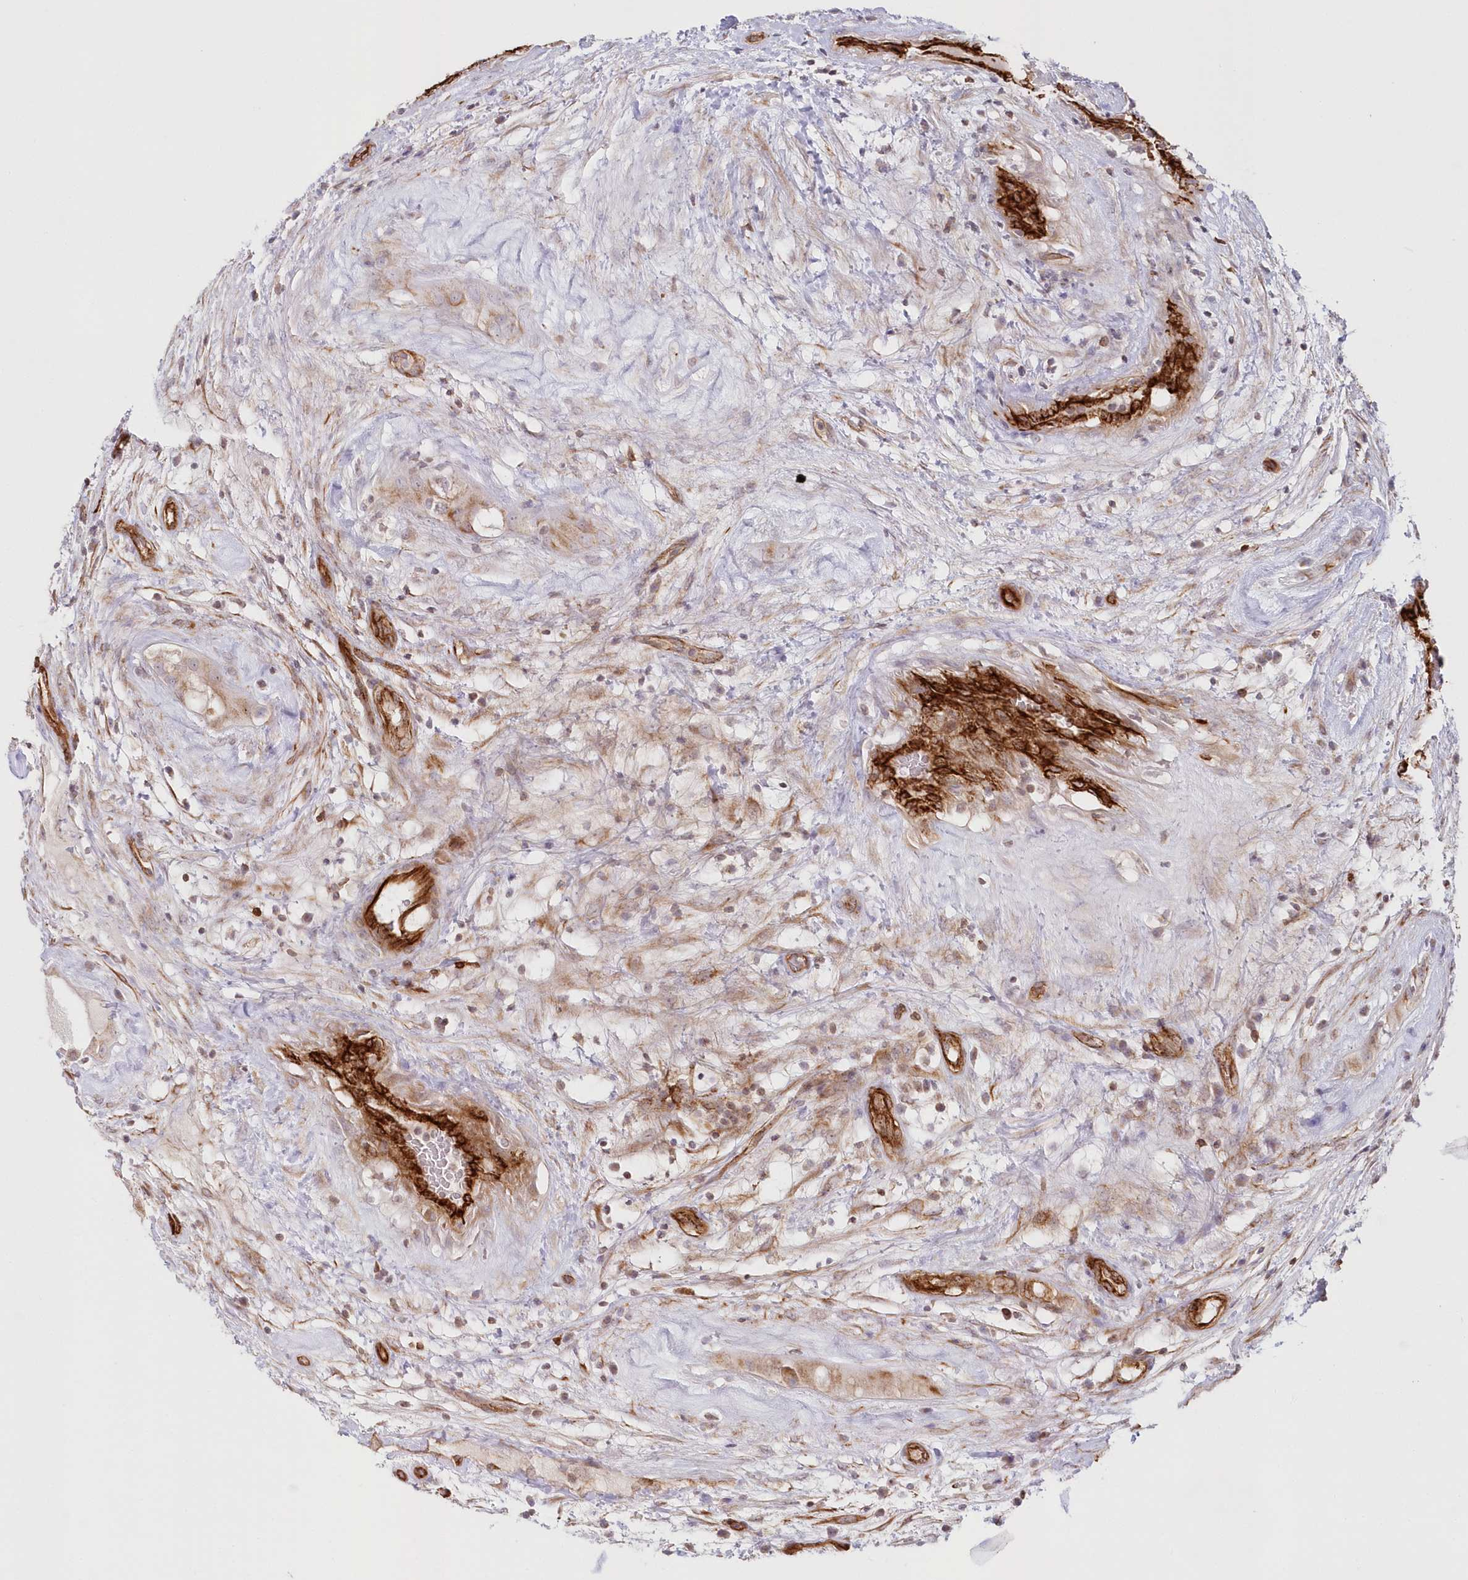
{"staining": {"intensity": "moderate", "quantity": "<25%", "location": "cytoplasmic/membranous"}, "tissue": "testis cancer", "cell_type": "Tumor cells", "image_type": "cancer", "snomed": [{"axis": "morphology", "description": "Seminoma, NOS"}, {"axis": "morphology", "description": "Carcinoma, Embryonal, NOS"}, {"axis": "topography", "description": "Testis"}], "caption": "Embryonal carcinoma (testis) stained with a brown dye shows moderate cytoplasmic/membranous positive positivity in approximately <25% of tumor cells.", "gene": "AFAP1L2", "patient": {"sex": "male", "age": 28}}